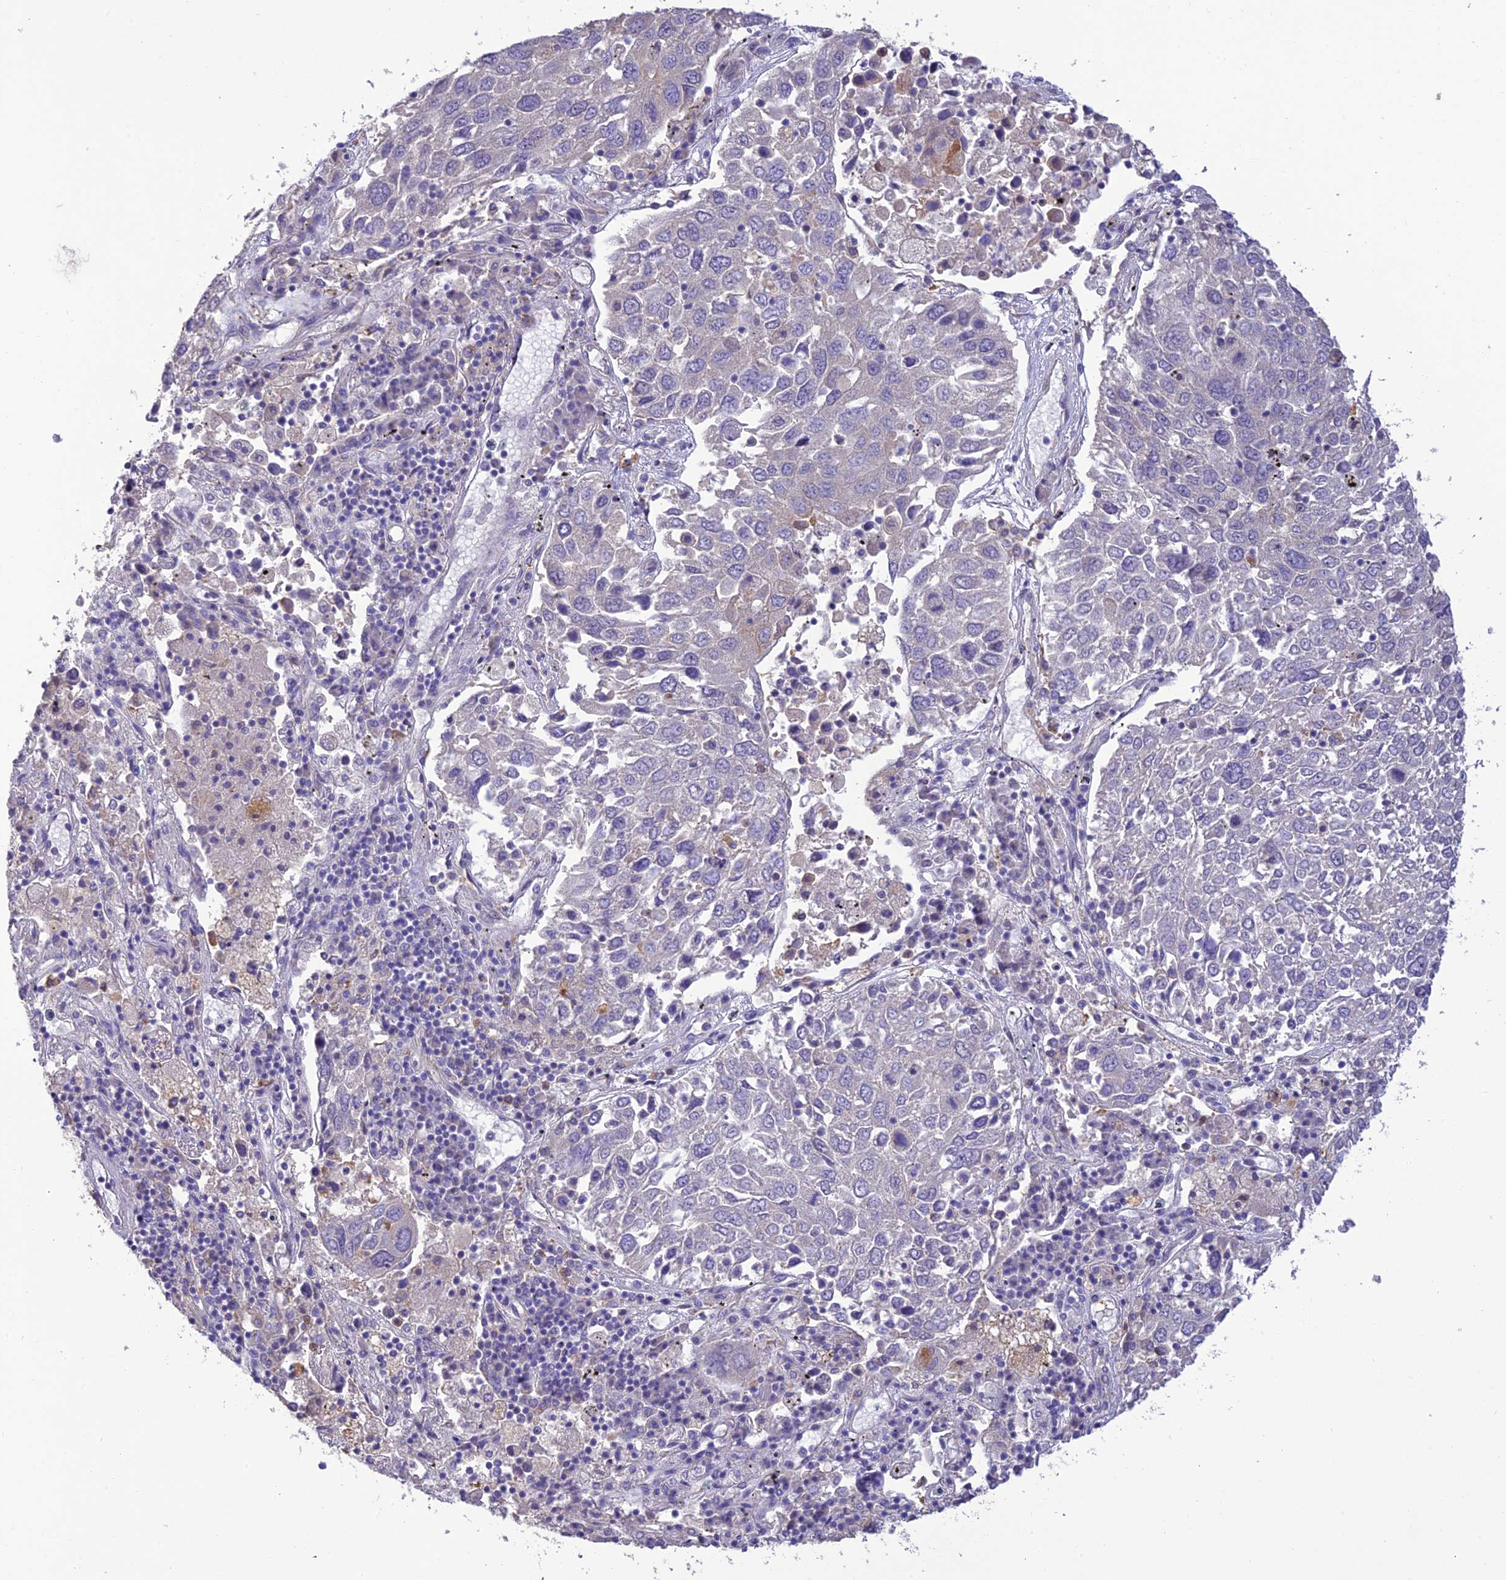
{"staining": {"intensity": "negative", "quantity": "none", "location": "none"}, "tissue": "lung cancer", "cell_type": "Tumor cells", "image_type": "cancer", "snomed": [{"axis": "morphology", "description": "Squamous cell carcinoma, NOS"}, {"axis": "topography", "description": "Lung"}], "caption": "This histopathology image is of lung cancer stained with immunohistochemistry to label a protein in brown with the nuclei are counter-stained blue. There is no staining in tumor cells.", "gene": "SFT2D2", "patient": {"sex": "male", "age": 65}}